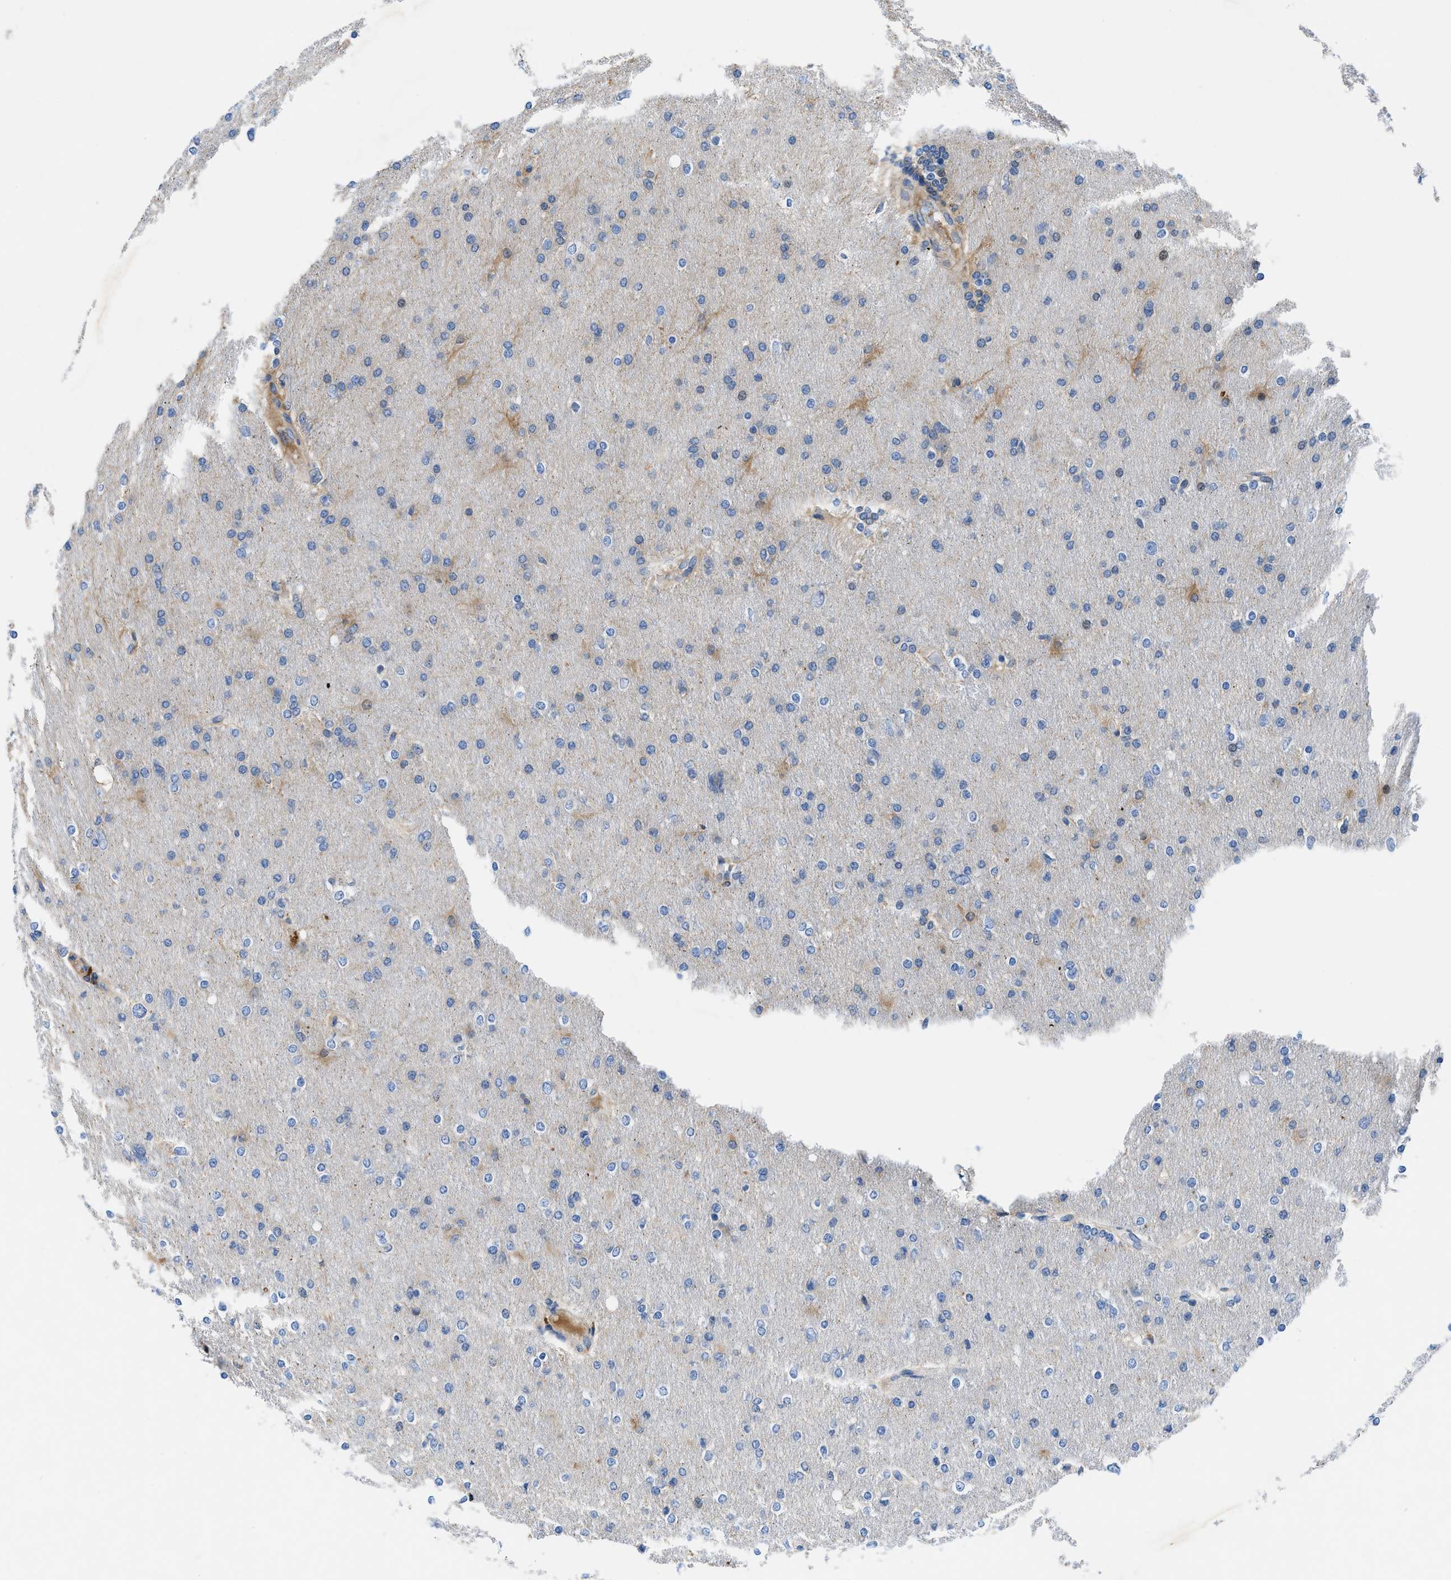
{"staining": {"intensity": "moderate", "quantity": "<25%", "location": "cytoplasmic/membranous"}, "tissue": "glioma", "cell_type": "Tumor cells", "image_type": "cancer", "snomed": [{"axis": "morphology", "description": "Glioma, malignant, High grade"}, {"axis": "topography", "description": "Cerebral cortex"}], "caption": "Moderate cytoplasmic/membranous expression is seen in about <25% of tumor cells in glioma.", "gene": "ATP6V0D1", "patient": {"sex": "female", "age": 36}}